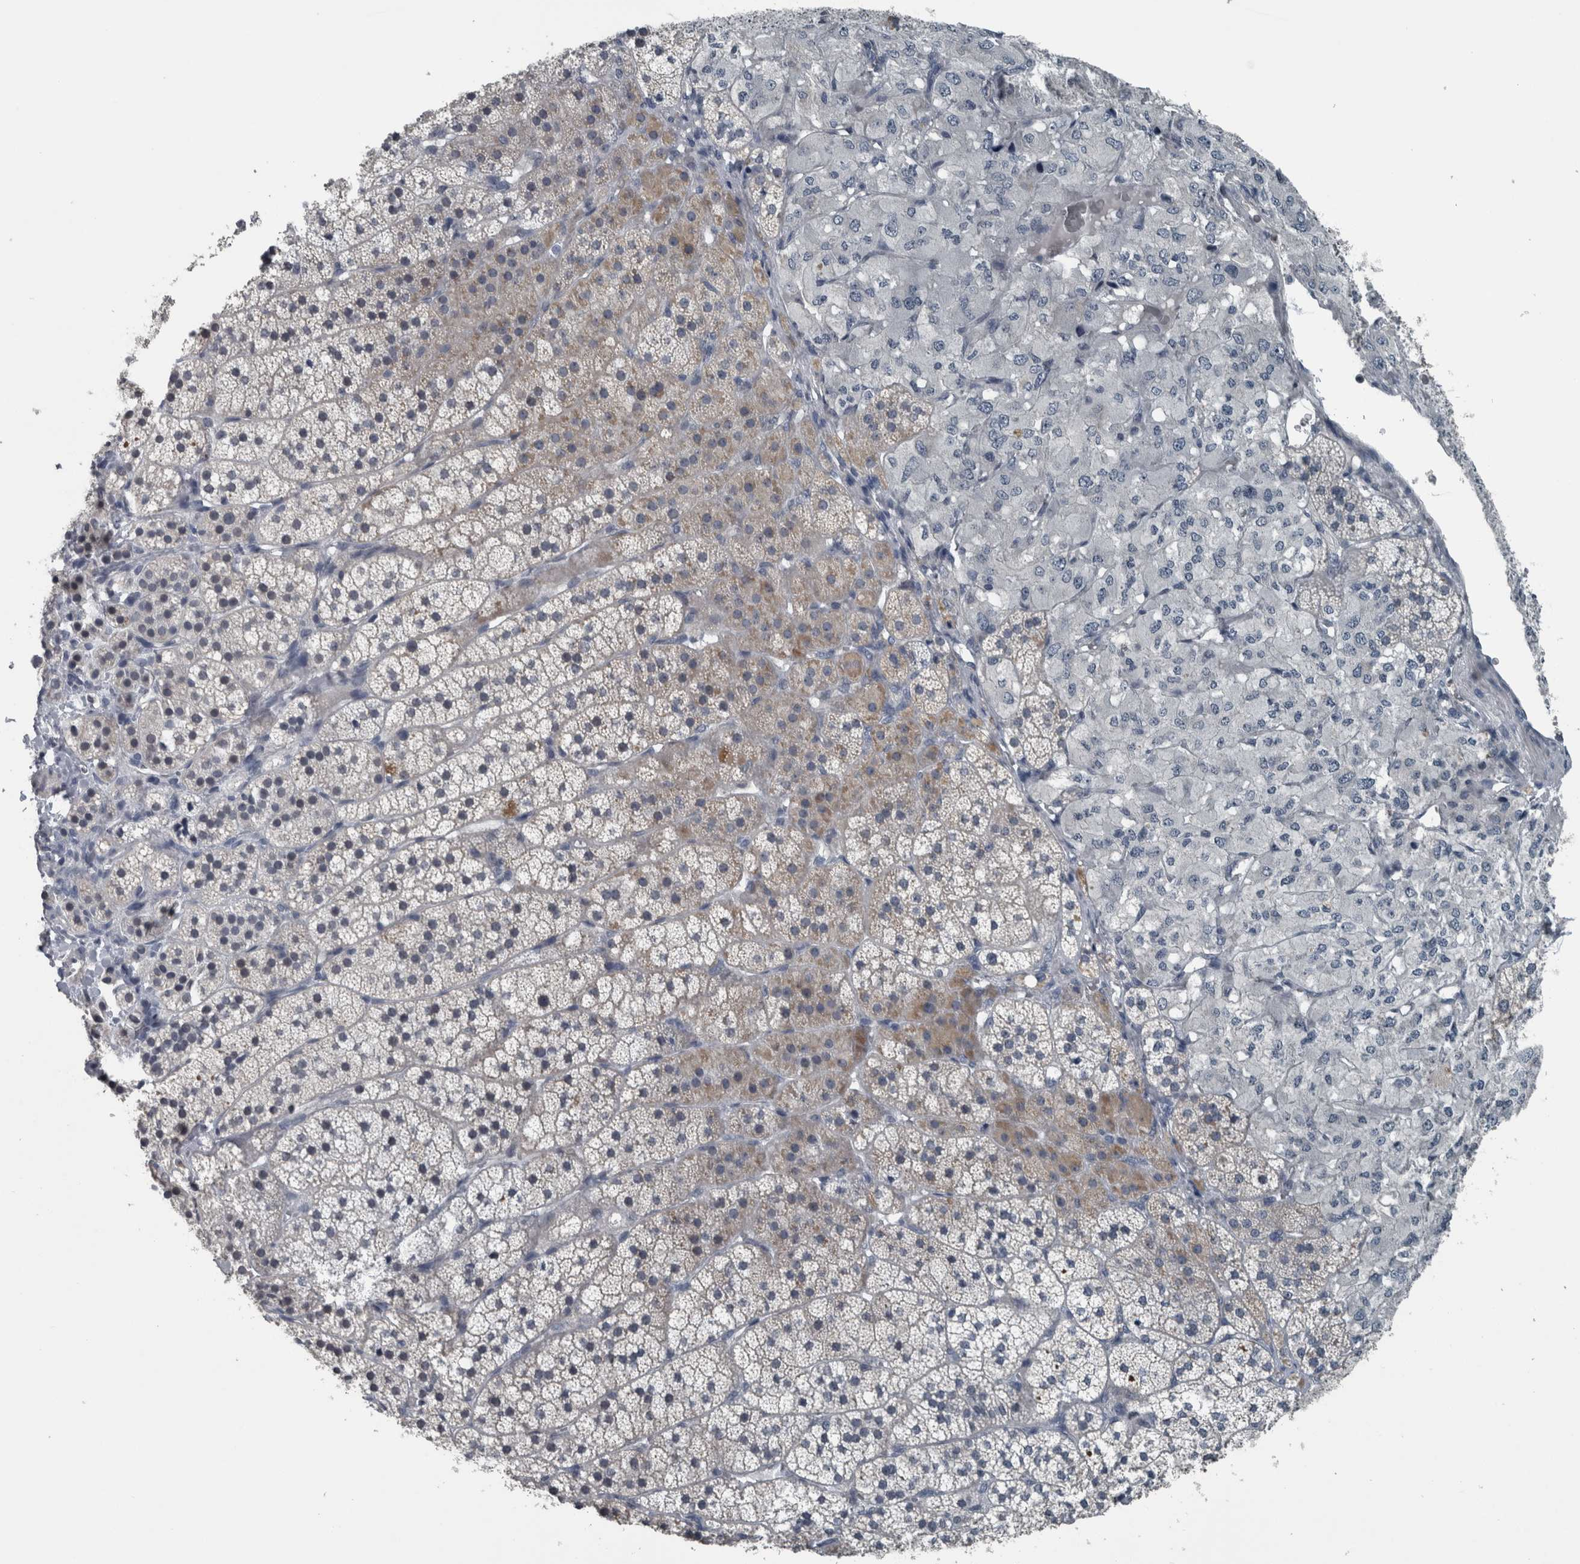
{"staining": {"intensity": "weak", "quantity": "<25%", "location": "cytoplasmic/membranous"}, "tissue": "adrenal gland", "cell_type": "Glandular cells", "image_type": "normal", "snomed": [{"axis": "morphology", "description": "Normal tissue, NOS"}, {"axis": "topography", "description": "Adrenal gland"}], "caption": "An immunohistochemistry (IHC) photomicrograph of normal adrenal gland is shown. There is no staining in glandular cells of adrenal gland.", "gene": "KRT20", "patient": {"sex": "female", "age": 44}}